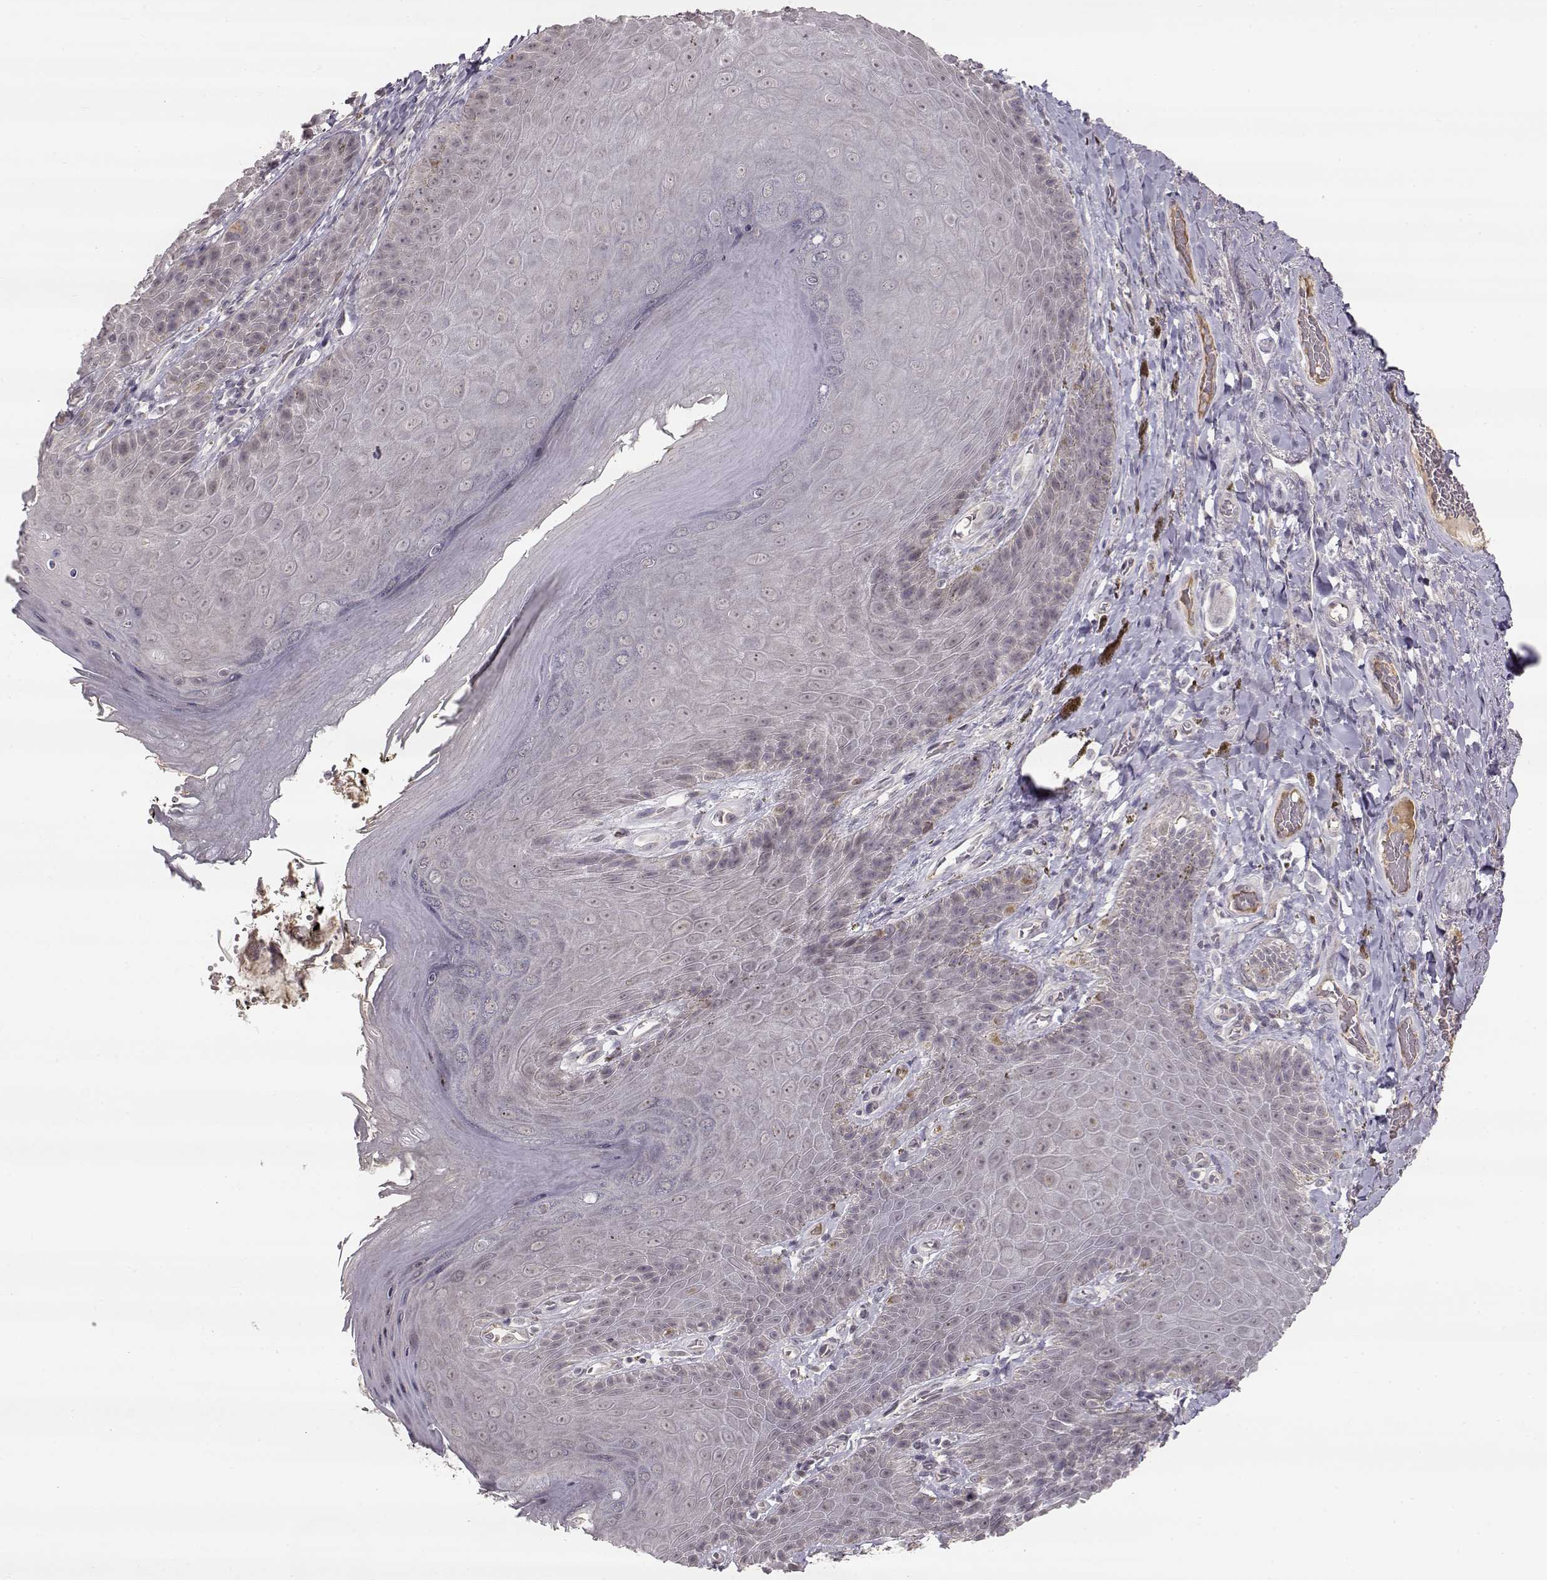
{"staining": {"intensity": "negative", "quantity": "none", "location": "none"}, "tissue": "skin", "cell_type": "Epidermal cells", "image_type": "normal", "snomed": [{"axis": "morphology", "description": "Normal tissue, NOS"}, {"axis": "topography", "description": "Skeletal muscle"}, {"axis": "topography", "description": "Anal"}, {"axis": "topography", "description": "Peripheral nerve tissue"}], "caption": "Image shows no significant protein staining in epidermal cells of benign skin. (DAB (3,3'-diaminobenzidine) immunohistochemistry (IHC) visualized using brightfield microscopy, high magnification).", "gene": "PNMT", "patient": {"sex": "male", "age": 53}}